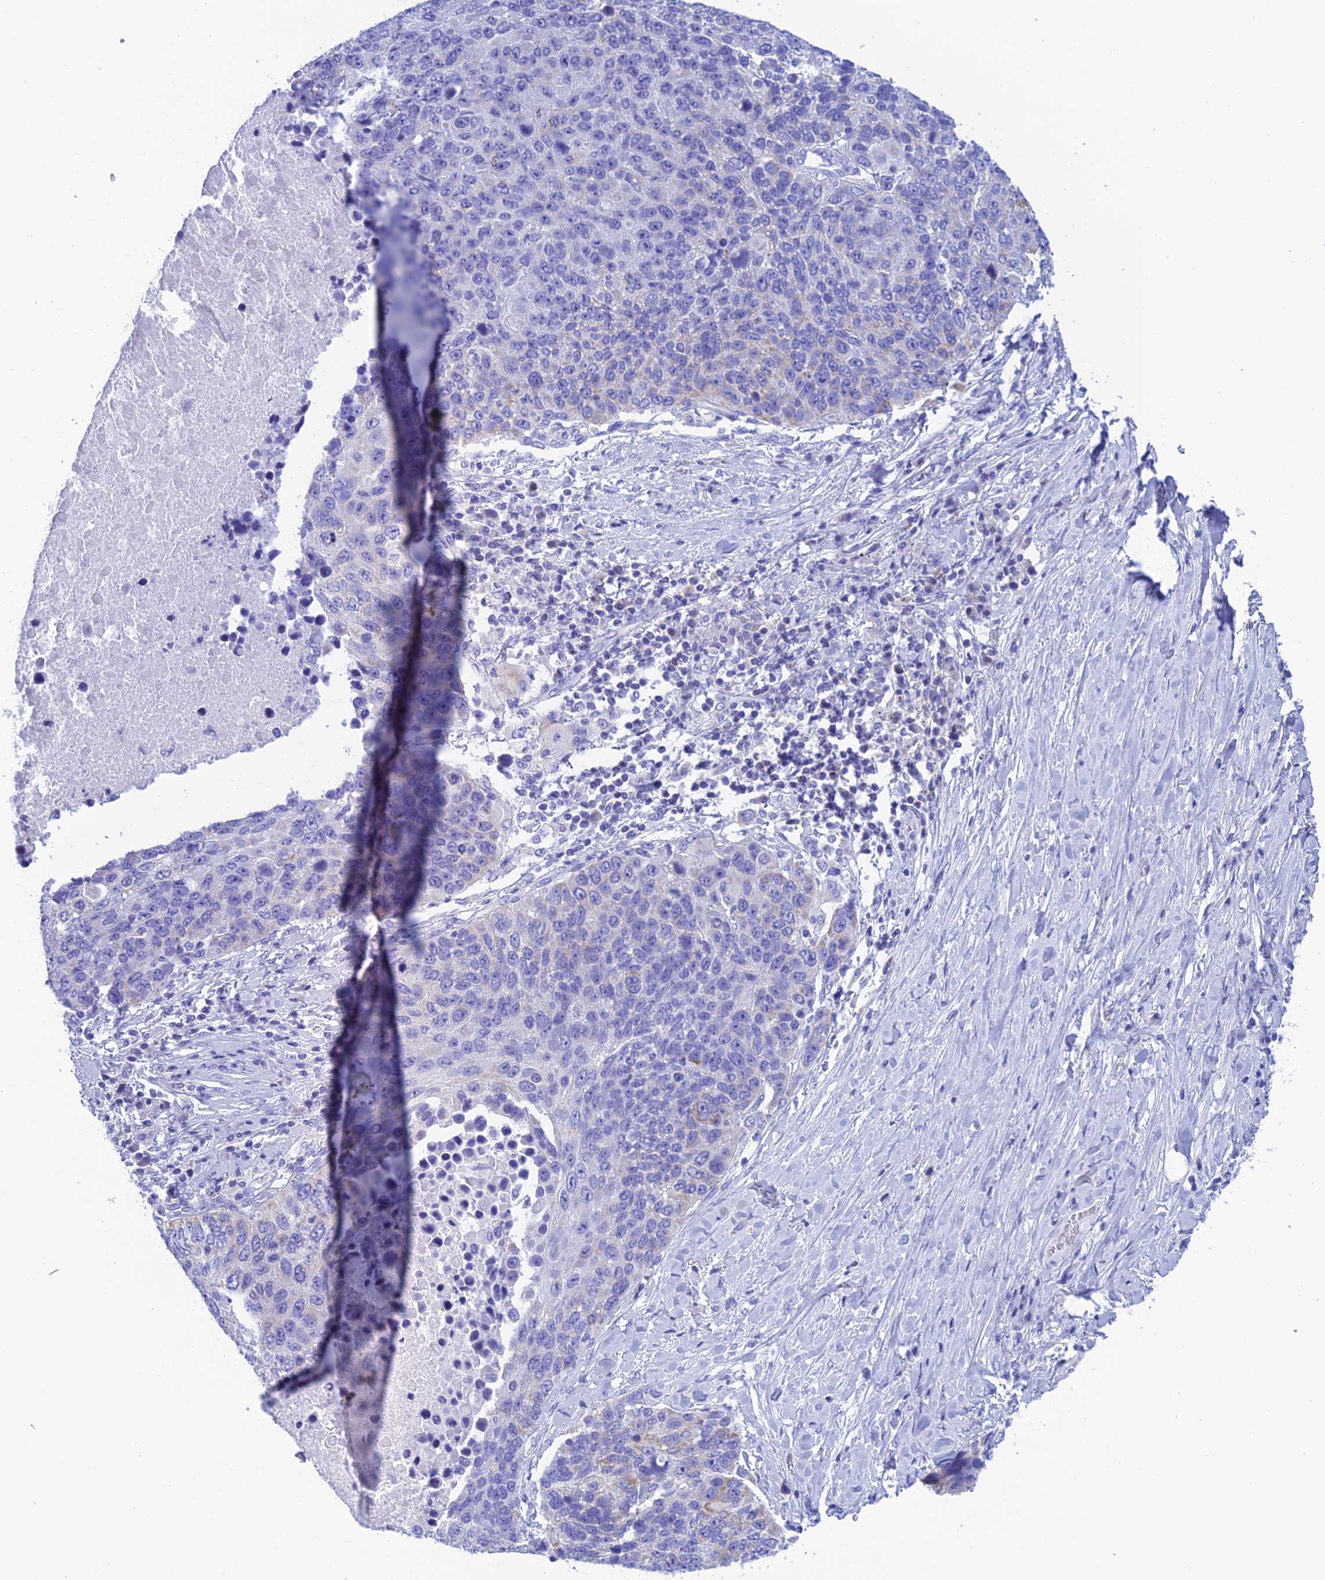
{"staining": {"intensity": "moderate", "quantity": "<25%", "location": "cytoplasmic/membranous"}, "tissue": "lung cancer", "cell_type": "Tumor cells", "image_type": "cancer", "snomed": [{"axis": "morphology", "description": "Normal tissue, NOS"}, {"axis": "morphology", "description": "Squamous cell carcinoma, NOS"}, {"axis": "topography", "description": "Lymph node"}, {"axis": "topography", "description": "Lung"}], "caption": "The photomicrograph shows staining of lung squamous cell carcinoma, revealing moderate cytoplasmic/membranous protein positivity (brown color) within tumor cells.", "gene": "NXPE4", "patient": {"sex": "male", "age": 66}}